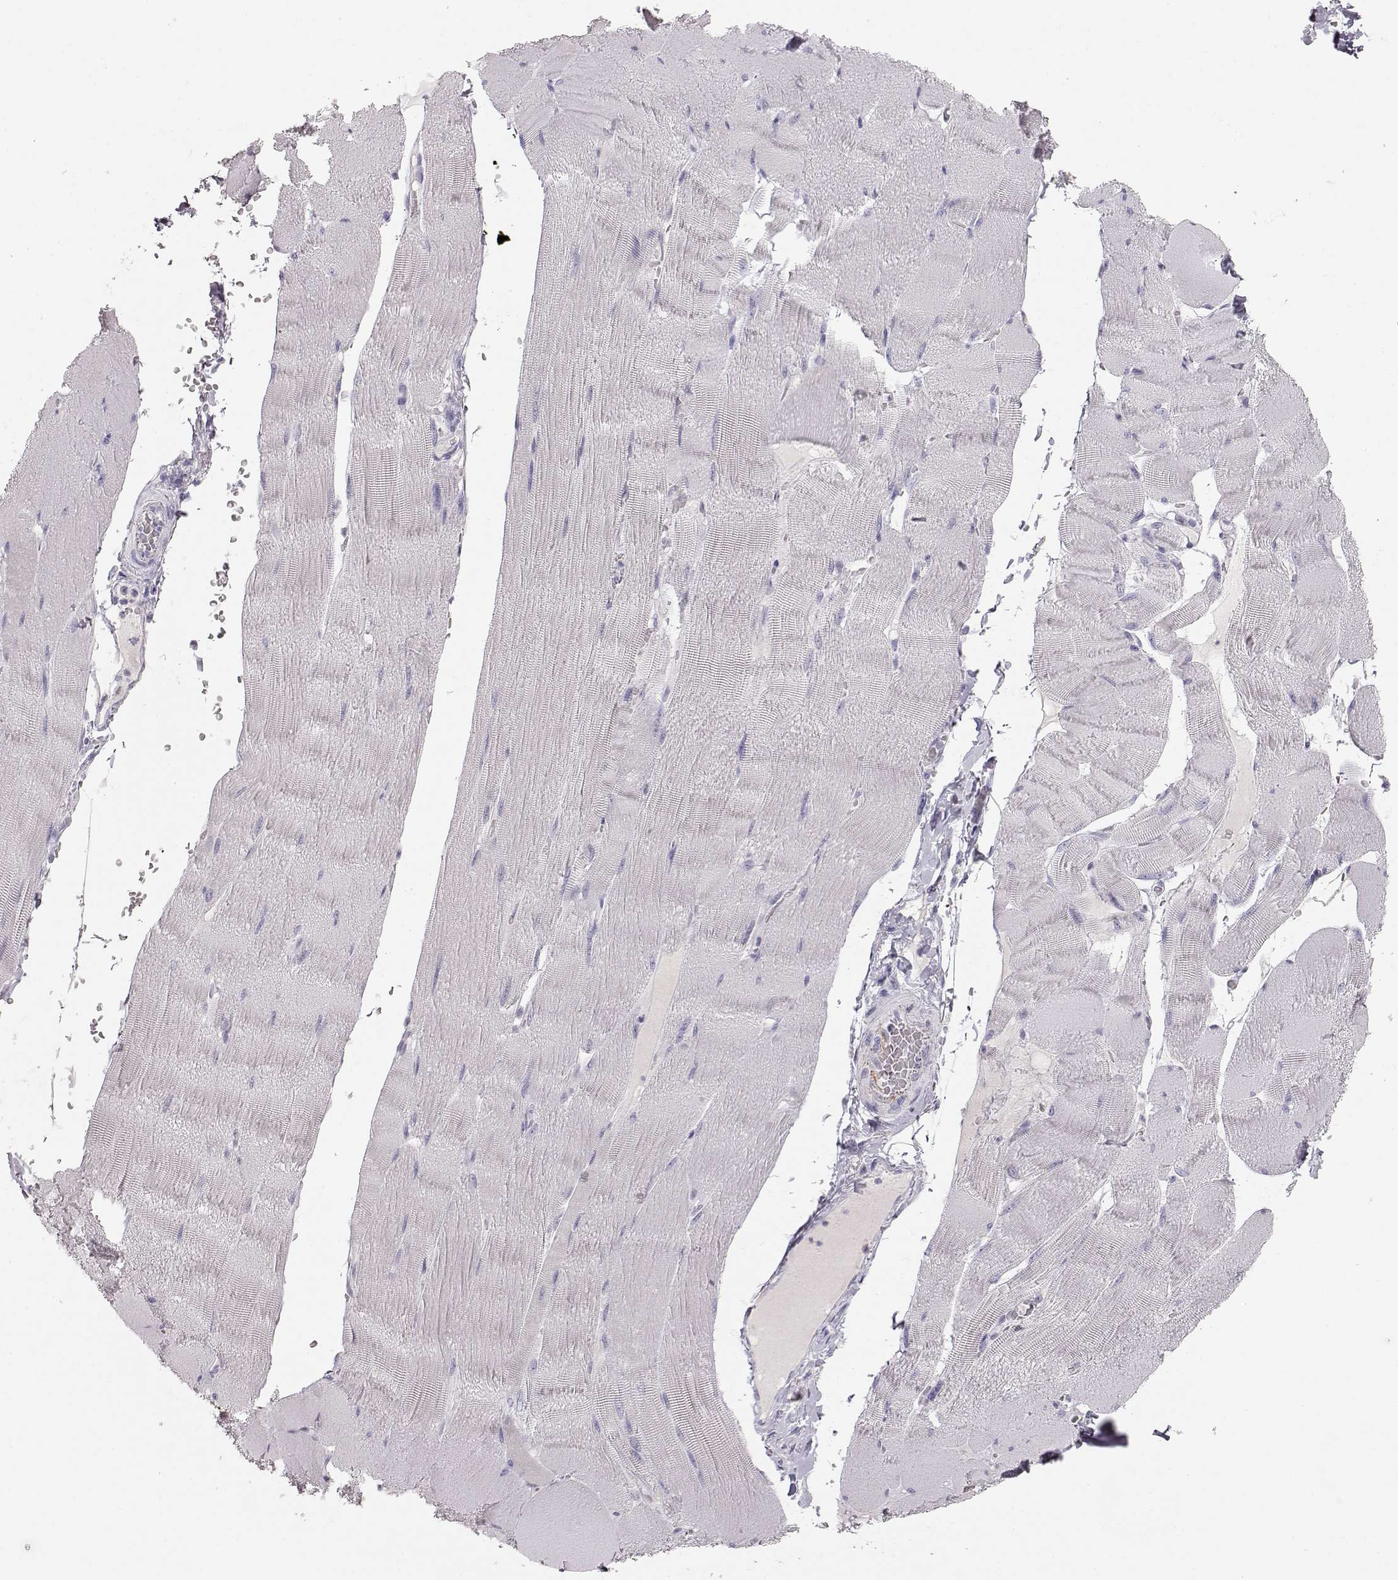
{"staining": {"intensity": "negative", "quantity": "none", "location": "none"}, "tissue": "skeletal muscle", "cell_type": "Myocytes", "image_type": "normal", "snomed": [{"axis": "morphology", "description": "Normal tissue, NOS"}, {"axis": "topography", "description": "Skeletal muscle"}], "caption": "Immunohistochemistry (IHC) micrograph of unremarkable skeletal muscle stained for a protein (brown), which reveals no staining in myocytes.", "gene": "KRTAP16", "patient": {"sex": "male", "age": 56}}